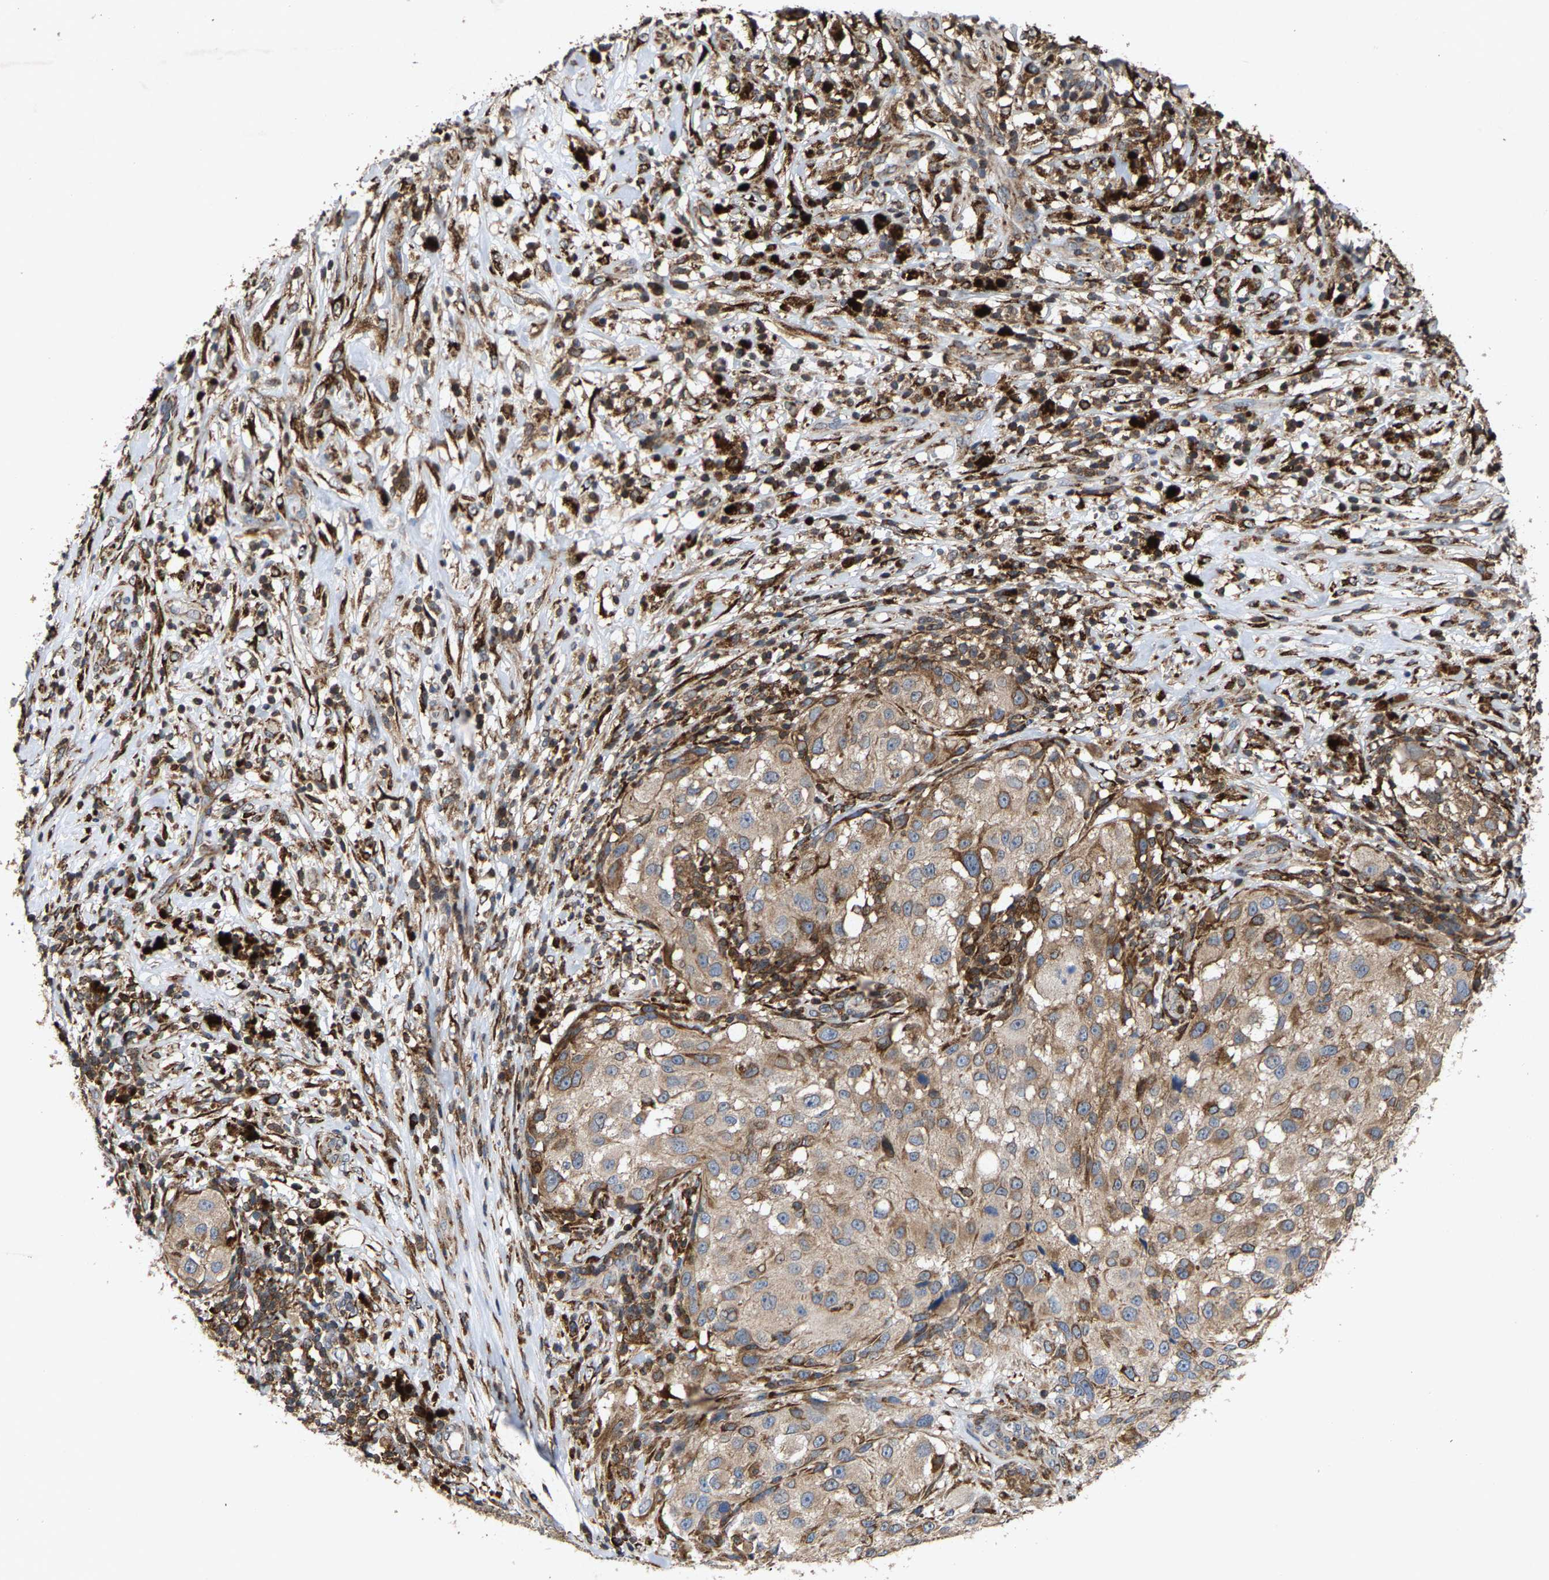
{"staining": {"intensity": "moderate", "quantity": "<25%", "location": "cytoplasmic/membranous"}, "tissue": "melanoma", "cell_type": "Tumor cells", "image_type": "cancer", "snomed": [{"axis": "morphology", "description": "Necrosis, NOS"}, {"axis": "morphology", "description": "Malignant melanoma, NOS"}, {"axis": "topography", "description": "Skin"}], "caption": "Immunohistochemistry (IHC) of malignant melanoma exhibits low levels of moderate cytoplasmic/membranous positivity in about <25% of tumor cells. The protein is shown in brown color, while the nuclei are stained blue.", "gene": "FGD3", "patient": {"sex": "female", "age": 87}}